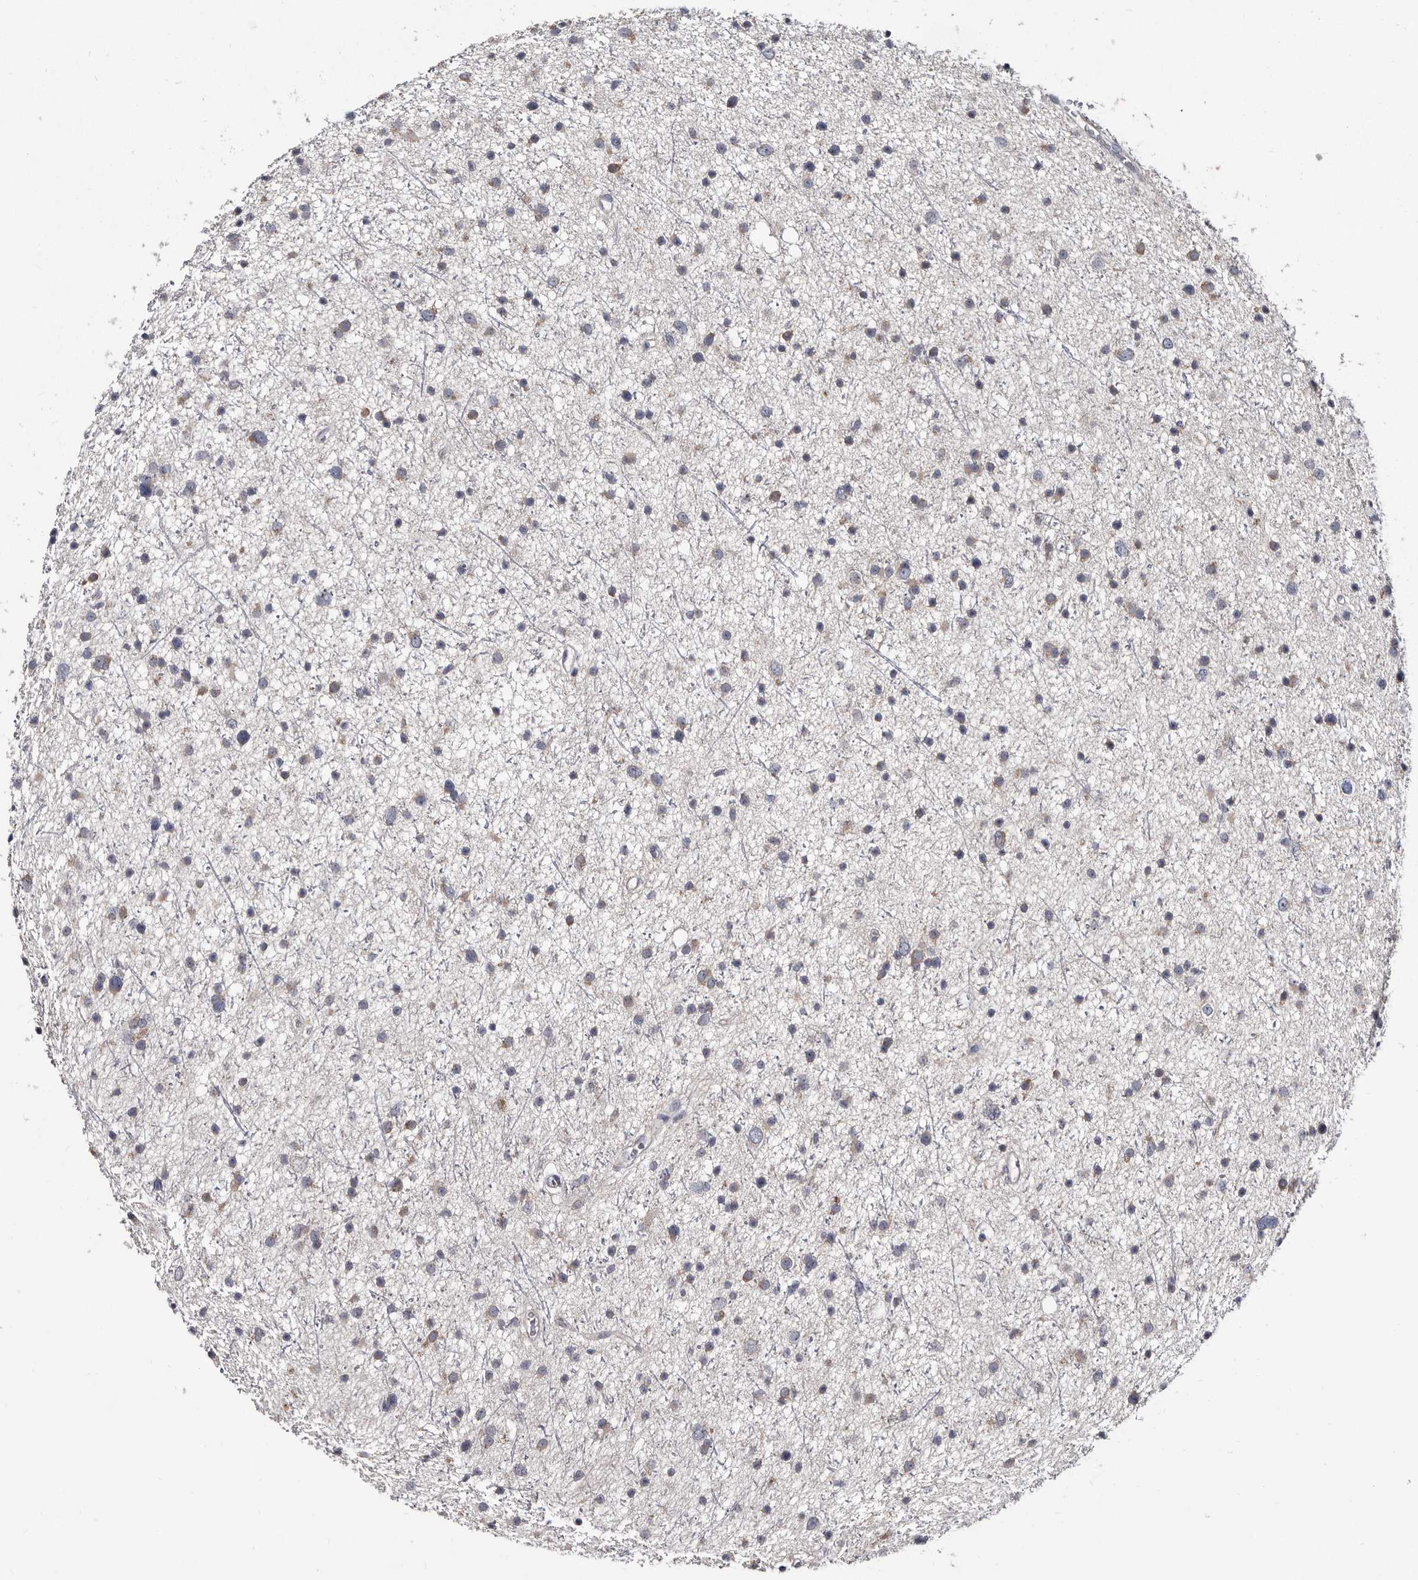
{"staining": {"intensity": "weak", "quantity": "25%-75%", "location": "cytoplasmic/membranous"}, "tissue": "glioma", "cell_type": "Tumor cells", "image_type": "cancer", "snomed": [{"axis": "morphology", "description": "Glioma, malignant, Low grade"}, {"axis": "topography", "description": "Cerebral cortex"}], "caption": "The histopathology image reveals immunohistochemical staining of low-grade glioma (malignant). There is weak cytoplasmic/membranous staining is identified in about 25%-75% of tumor cells.", "gene": "ABCF2", "patient": {"sex": "female", "age": 39}}